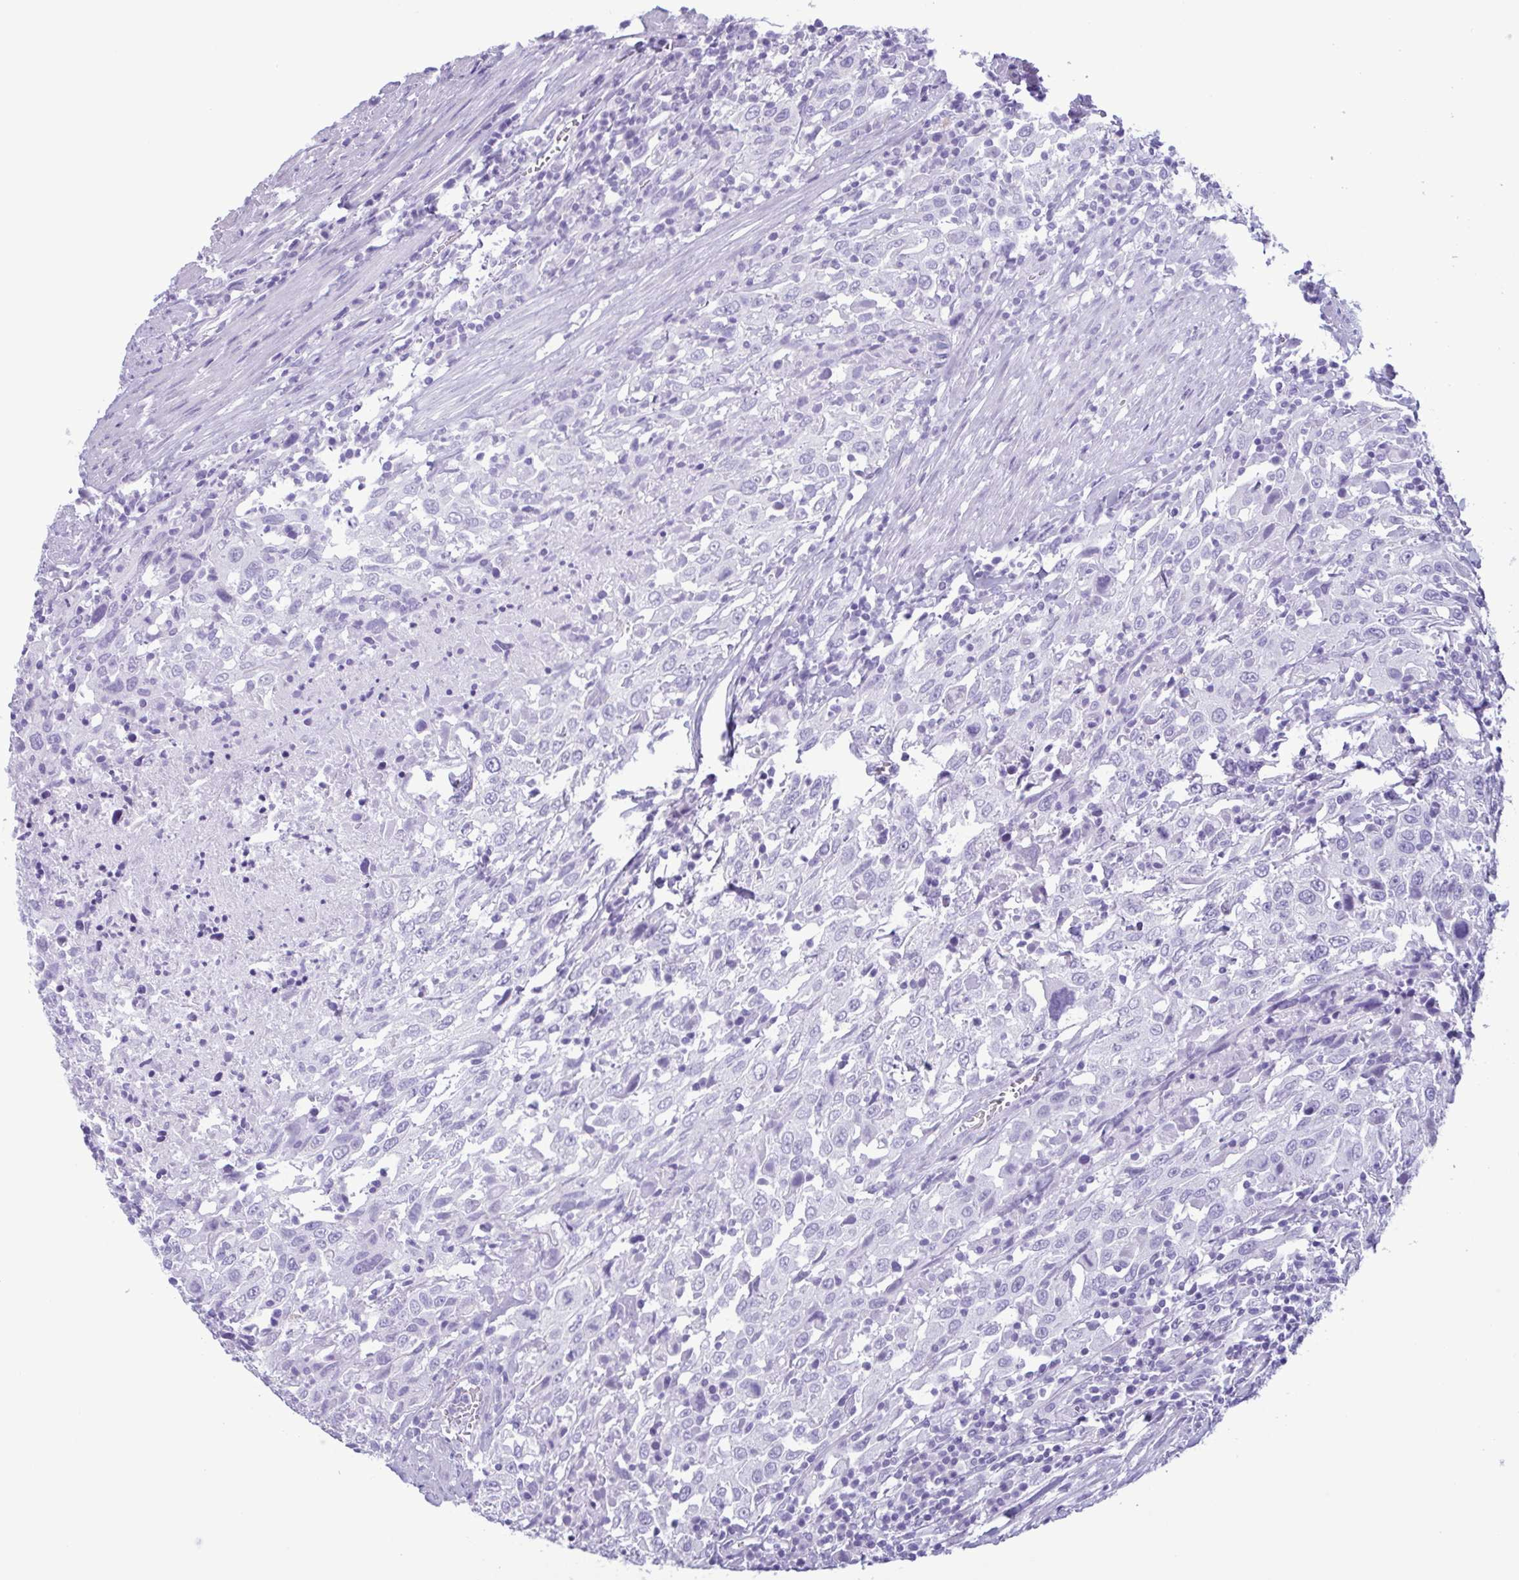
{"staining": {"intensity": "negative", "quantity": "none", "location": "none"}, "tissue": "urothelial cancer", "cell_type": "Tumor cells", "image_type": "cancer", "snomed": [{"axis": "morphology", "description": "Urothelial carcinoma, High grade"}, {"axis": "topography", "description": "Urinary bladder"}], "caption": "An IHC histopathology image of high-grade urothelial carcinoma is shown. There is no staining in tumor cells of high-grade urothelial carcinoma.", "gene": "LTF", "patient": {"sex": "male", "age": 61}}